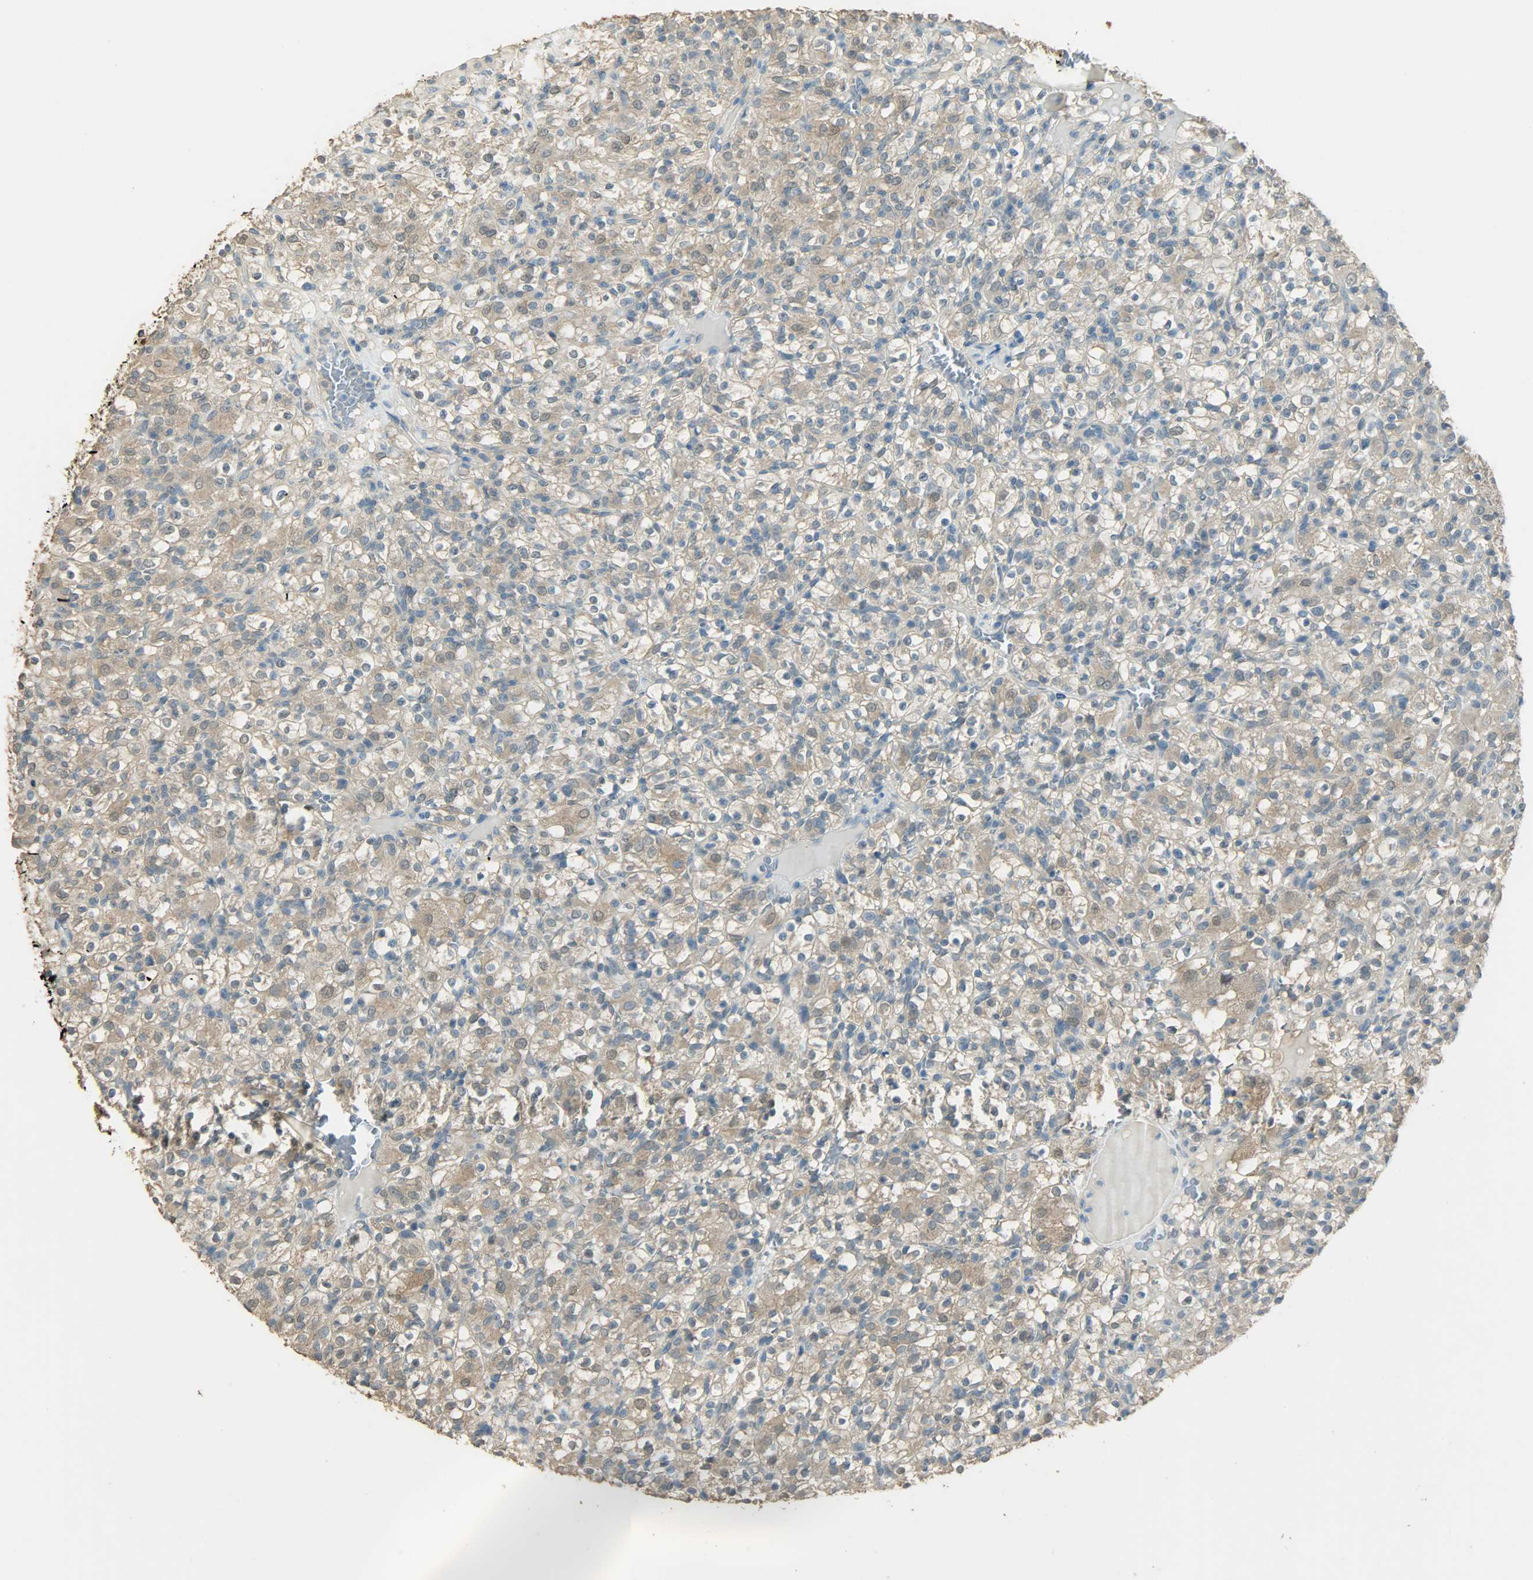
{"staining": {"intensity": "weak", "quantity": ">75%", "location": "cytoplasmic/membranous,nuclear"}, "tissue": "renal cancer", "cell_type": "Tumor cells", "image_type": "cancer", "snomed": [{"axis": "morphology", "description": "Normal tissue, NOS"}, {"axis": "morphology", "description": "Adenocarcinoma, NOS"}, {"axis": "topography", "description": "Kidney"}], "caption": "DAB (3,3'-diaminobenzidine) immunohistochemical staining of human renal cancer demonstrates weak cytoplasmic/membranous and nuclear protein staining in about >75% of tumor cells.", "gene": "PRMT5", "patient": {"sex": "female", "age": 72}}